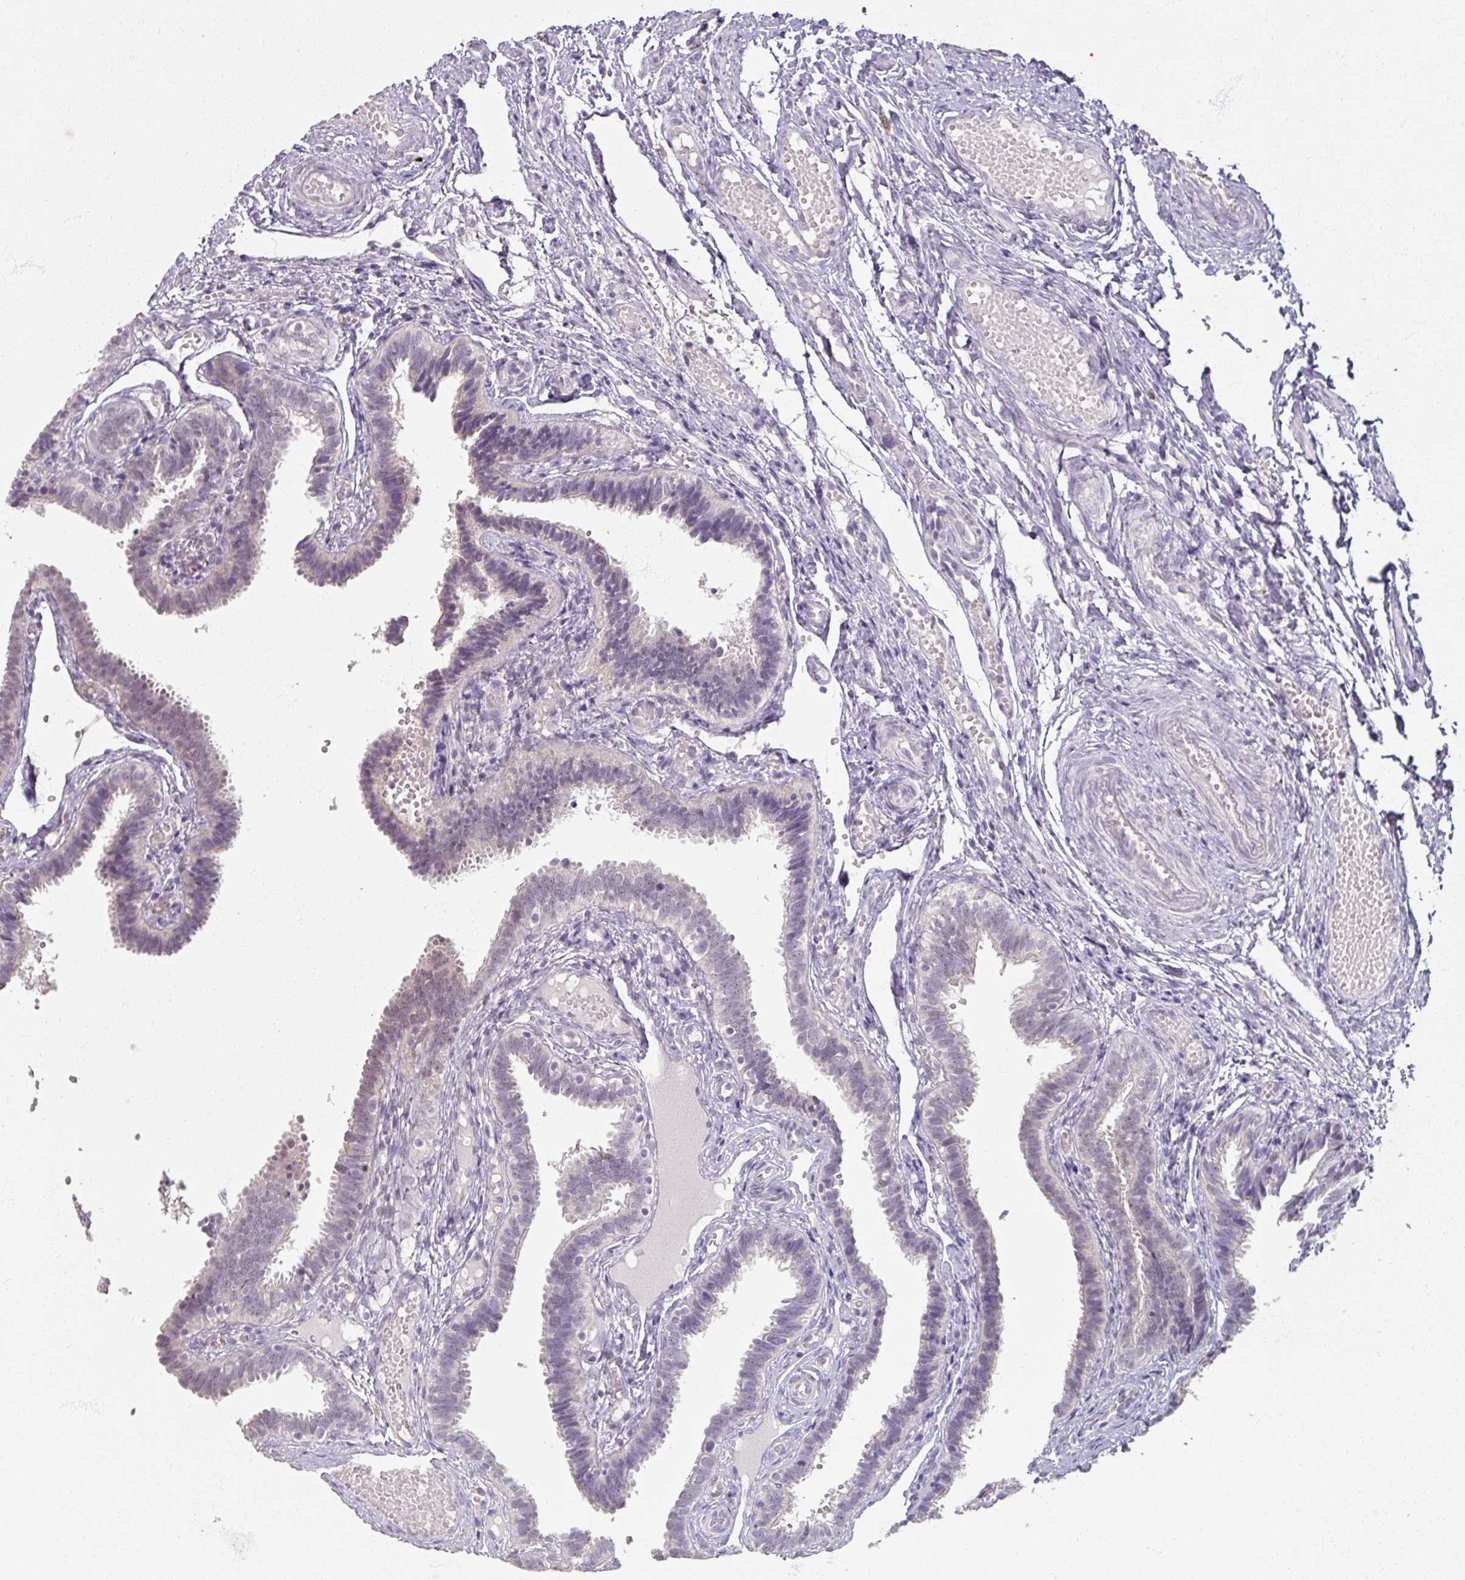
{"staining": {"intensity": "negative", "quantity": "none", "location": "none"}, "tissue": "fallopian tube", "cell_type": "Glandular cells", "image_type": "normal", "snomed": [{"axis": "morphology", "description": "Normal tissue, NOS"}, {"axis": "topography", "description": "Fallopian tube"}], "caption": "Histopathology image shows no protein staining in glandular cells of benign fallopian tube. (Stains: DAB immunohistochemistry with hematoxylin counter stain, Microscopy: brightfield microscopy at high magnification).", "gene": "SOX11", "patient": {"sex": "female", "age": 37}}